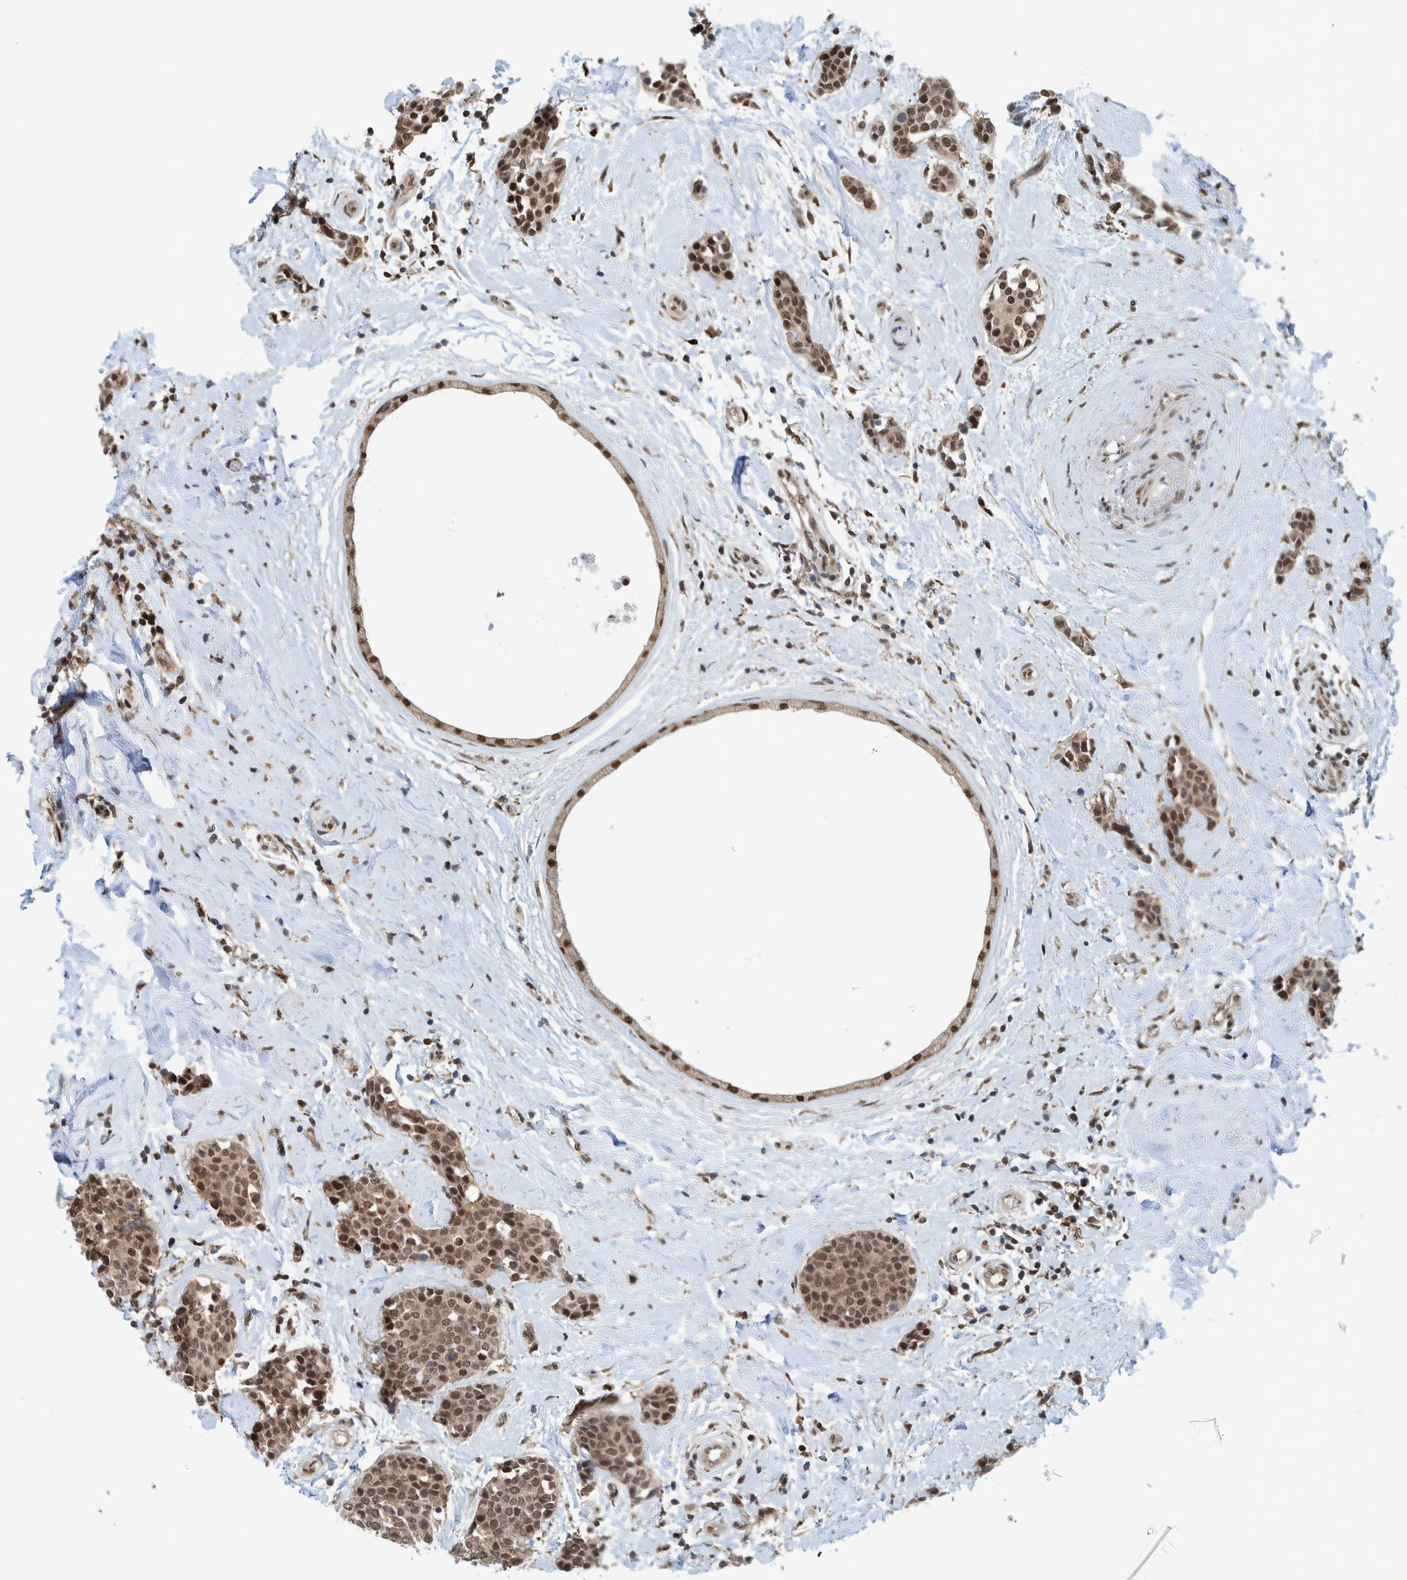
{"staining": {"intensity": "strong", "quantity": ">75%", "location": "cytoplasmic/membranous,nuclear"}, "tissue": "breast cancer", "cell_type": "Tumor cells", "image_type": "cancer", "snomed": [{"axis": "morphology", "description": "Duct carcinoma"}, {"axis": "topography", "description": "Breast"}], "caption": "Infiltrating ductal carcinoma (breast) tissue exhibits strong cytoplasmic/membranous and nuclear staining in about >75% of tumor cells, visualized by immunohistochemistry.", "gene": "COPS3", "patient": {"sex": "female", "age": 55}}